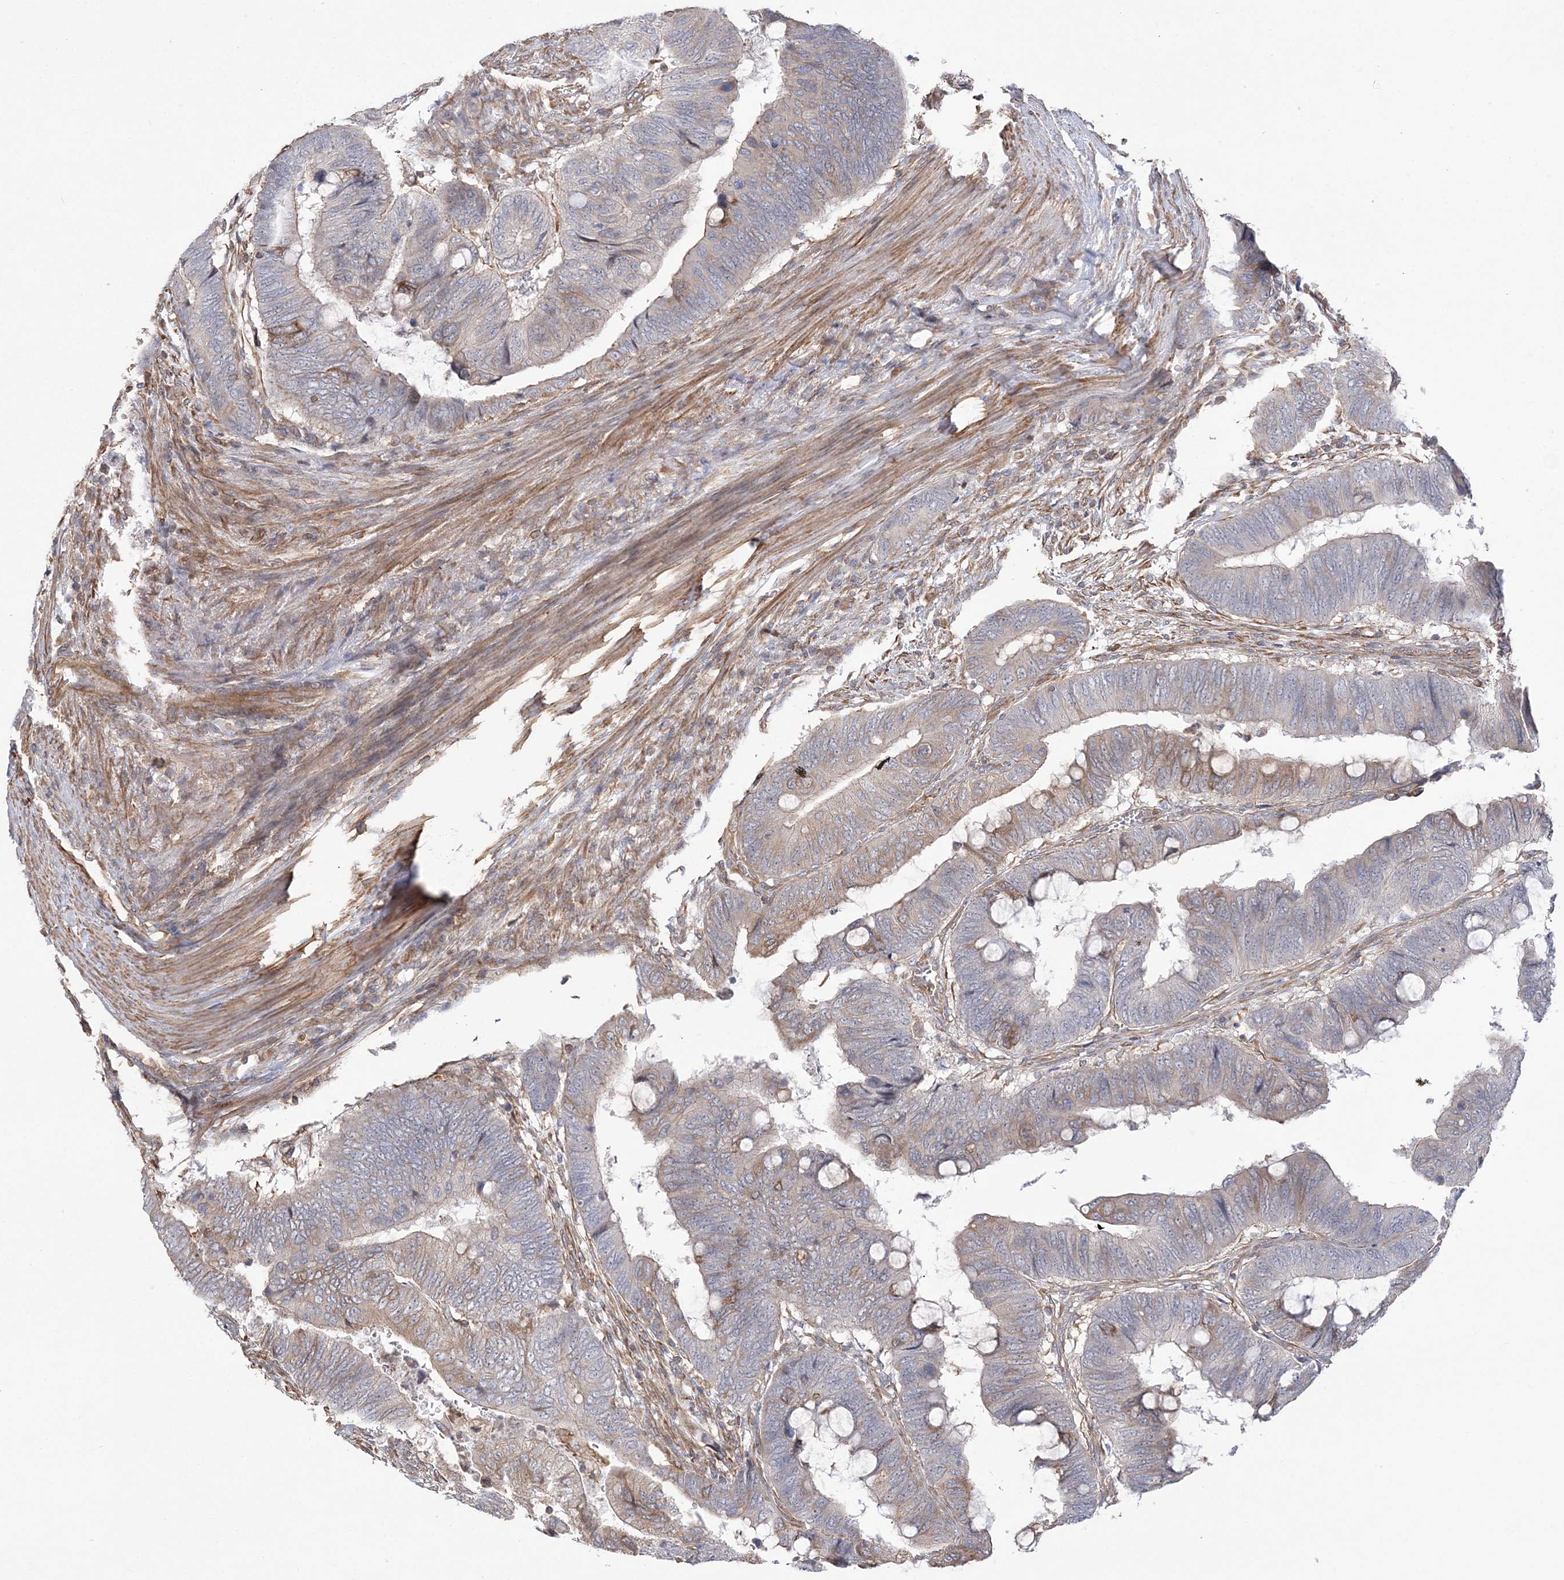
{"staining": {"intensity": "weak", "quantity": "<25%", "location": "cytoplasmic/membranous"}, "tissue": "colorectal cancer", "cell_type": "Tumor cells", "image_type": "cancer", "snomed": [{"axis": "morphology", "description": "Normal tissue, NOS"}, {"axis": "morphology", "description": "Adenocarcinoma, NOS"}, {"axis": "topography", "description": "Rectum"}, {"axis": "topography", "description": "Peripheral nerve tissue"}], "caption": "Colorectal cancer was stained to show a protein in brown. There is no significant positivity in tumor cells. (DAB IHC with hematoxylin counter stain).", "gene": "ZNF821", "patient": {"sex": "male", "age": 92}}